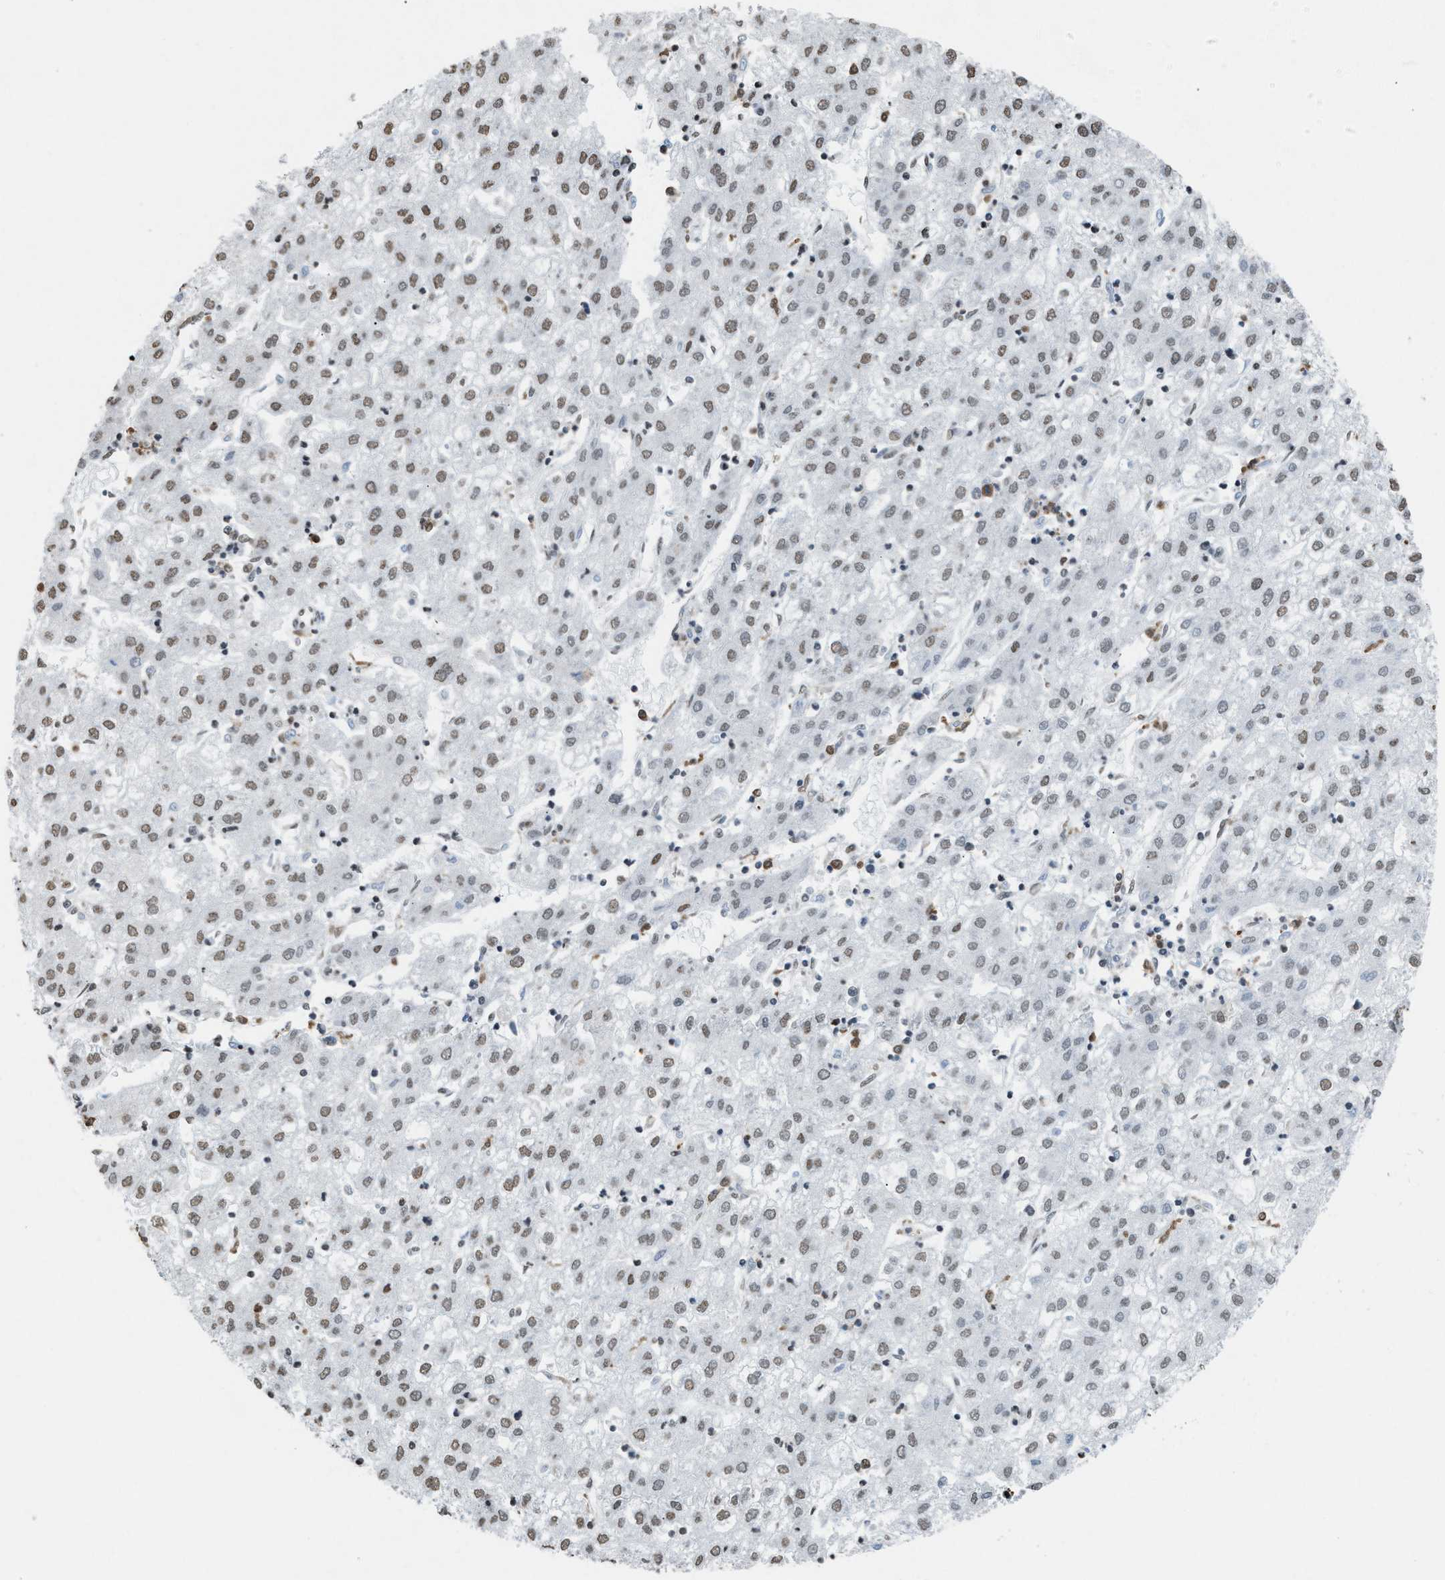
{"staining": {"intensity": "weak", "quantity": "25%-75%", "location": "nuclear"}, "tissue": "liver cancer", "cell_type": "Tumor cells", "image_type": "cancer", "snomed": [{"axis": "morphology", "description": "Carcinoma, Hepatocellular, NOS"}, {"axis": "topography", "description": "Liver"}], "caption": "Immunohistochemical staining of human liver hepatocellular carcinoma demonstrates weak nuclear protein positivity in approximately 25%-75% of tumor cells.", "gene": "NUP88", "patient": {"sex": "male", "age": 72}}